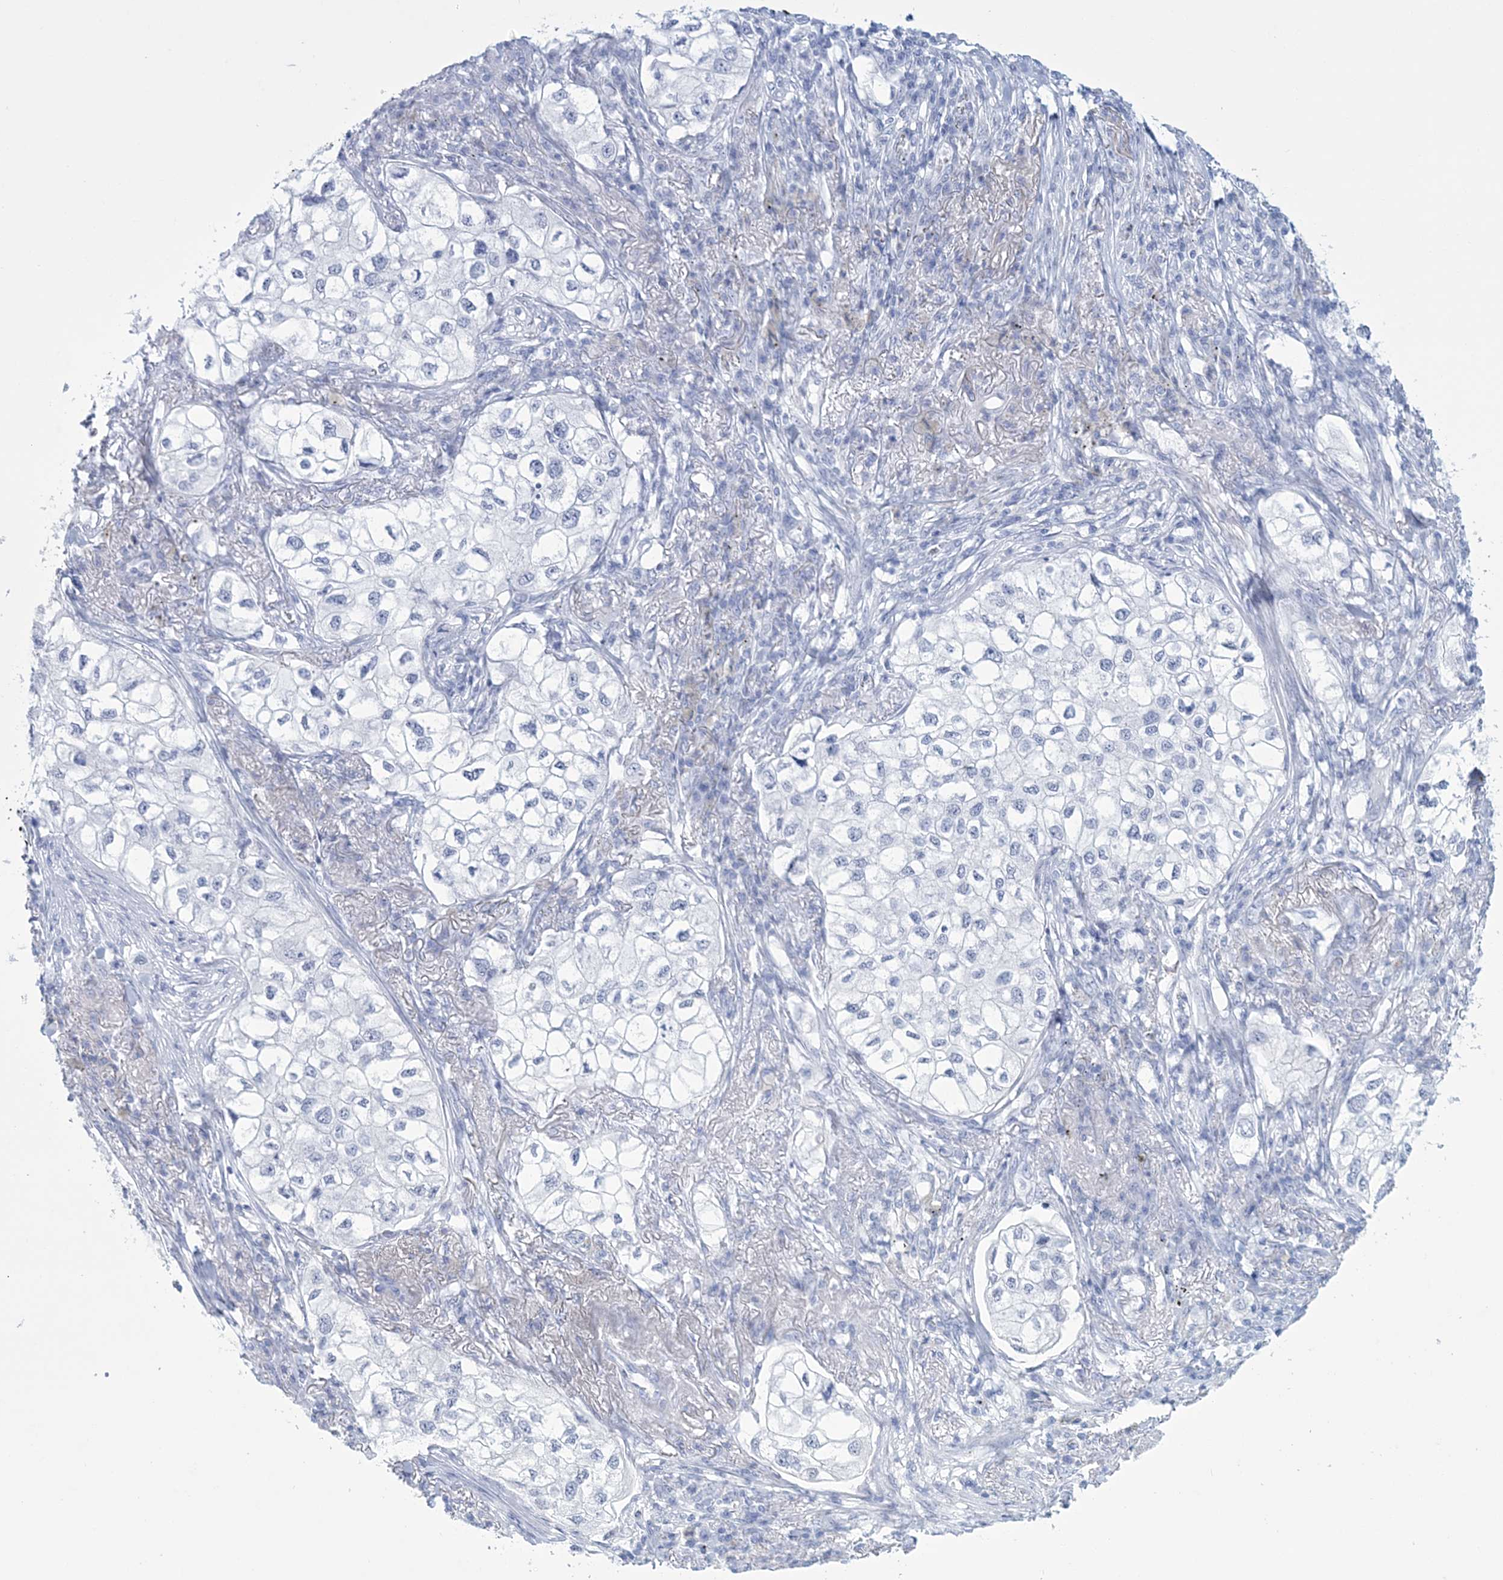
{"staining": {"intensity": "negative", "quantity": "none", "location": "none"}, "tissue": "lung cancer", "cell_type": "Tumor cells", "image_type": "cancer", "snomed": [{"axis": "morphology", "description": "Adenocarcinoma, NOS"}, {"axis": "topography", "description": "Lung"}], "caption": "A histopathology image of human lung cancer is negative for staining in tumor cells. Brightfield microscopy of immunohistochemistry (IHC) stained with DAB (brown) and hematoxylin (blue), captured at high magnification.", "gene": "DPCD", "patient": {"sex": "male", "age": 63}}